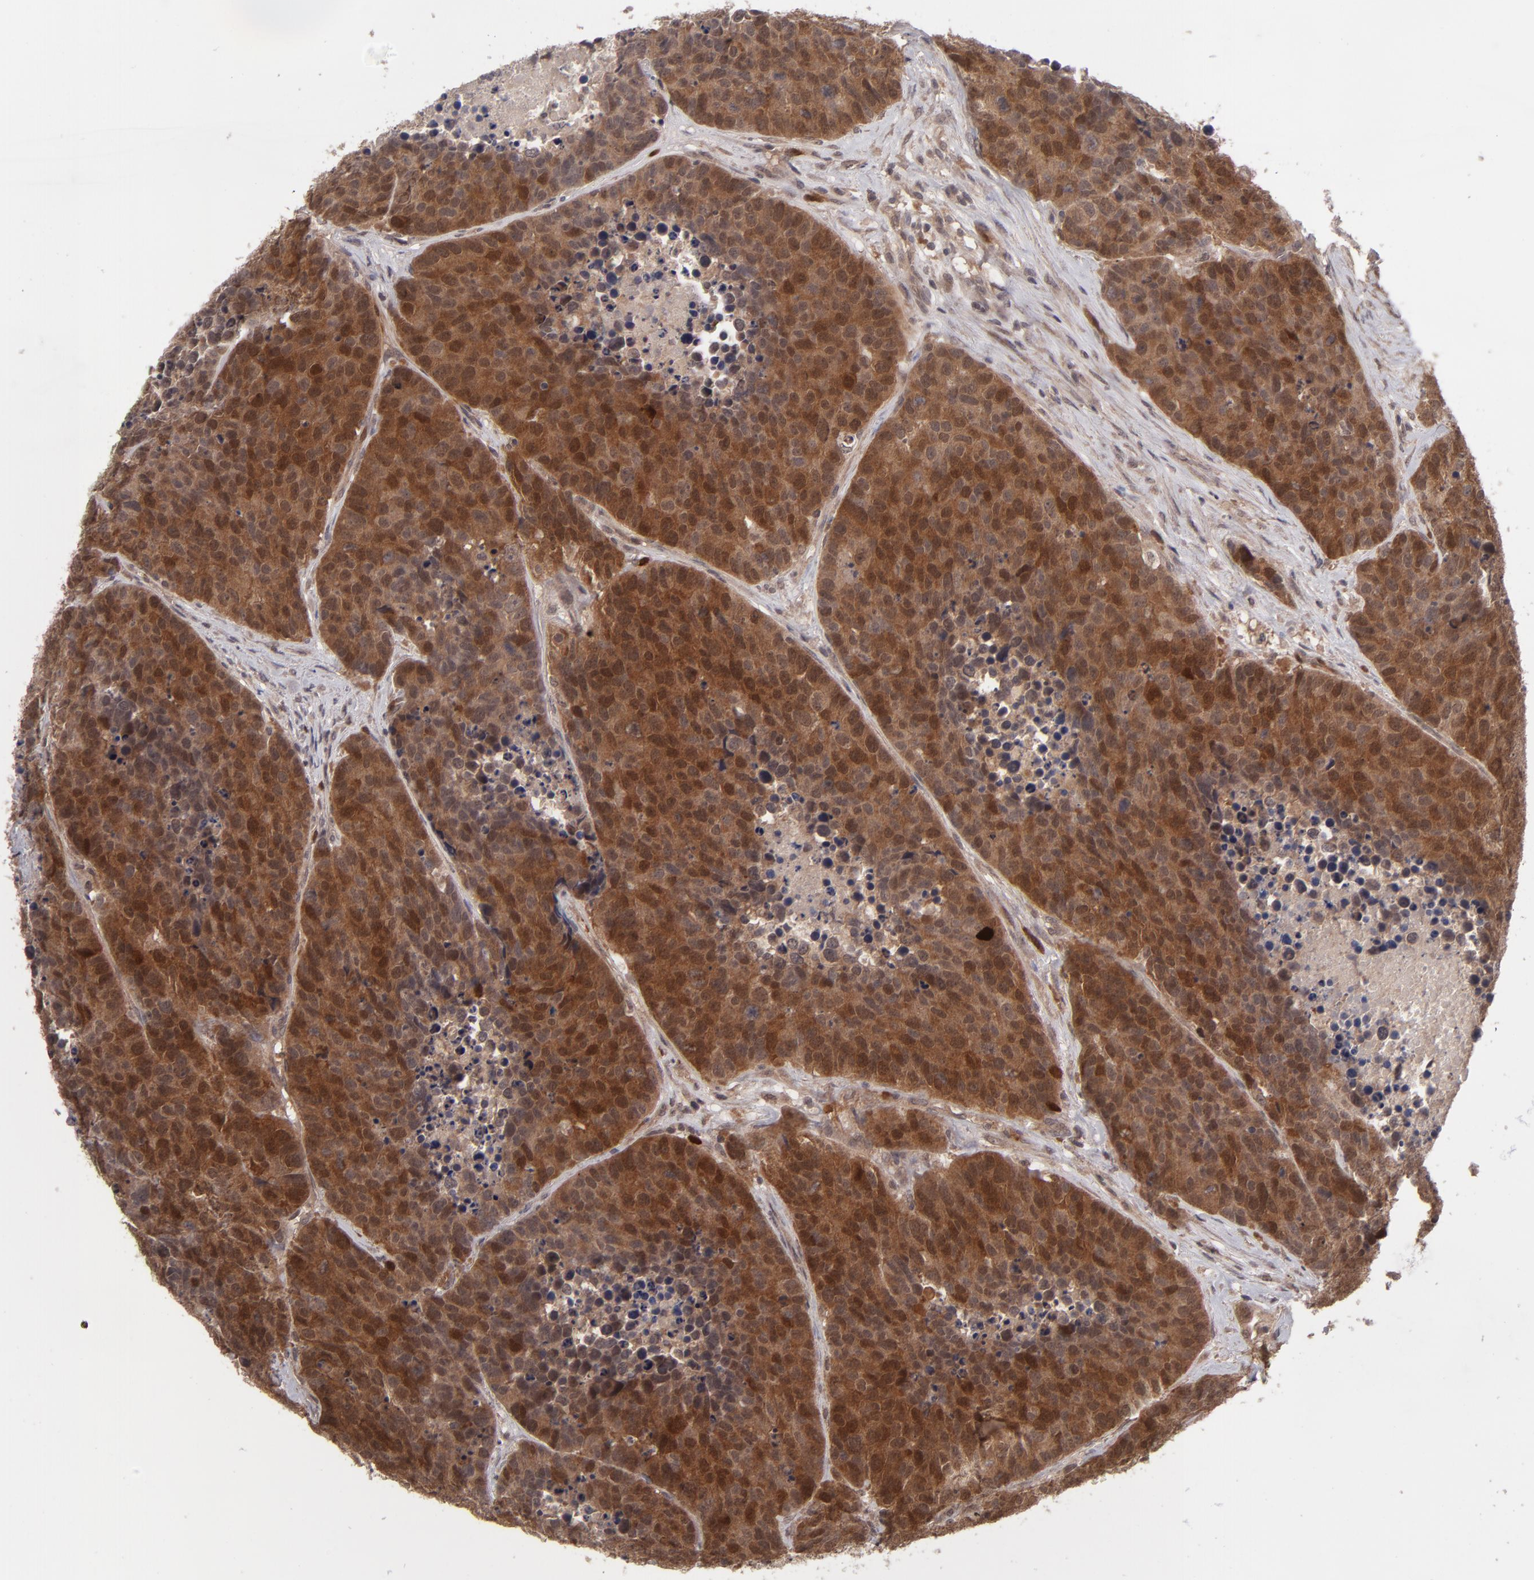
{"staining": {"intensity": "strong", "quantity": ">75%", "location": "cytoplasmic/membranous"}, "tissue": "carcinoid", "cell_type": "Tumor cells", "image_type": "cancer", "snomed": [{"axis": "morphology", "description": "Carcinoid, malignant, NOS"}, {"axis": "topography", "description": "Lung"}], "caption": "Immunohistochemical staining of human malignant carcinoid displays high levels of strong cytoplasmic/membranous expression in approximately >75% of tumor cells.", "gene": "TYMS", "patient": {"sex": "male", "age": 60}}